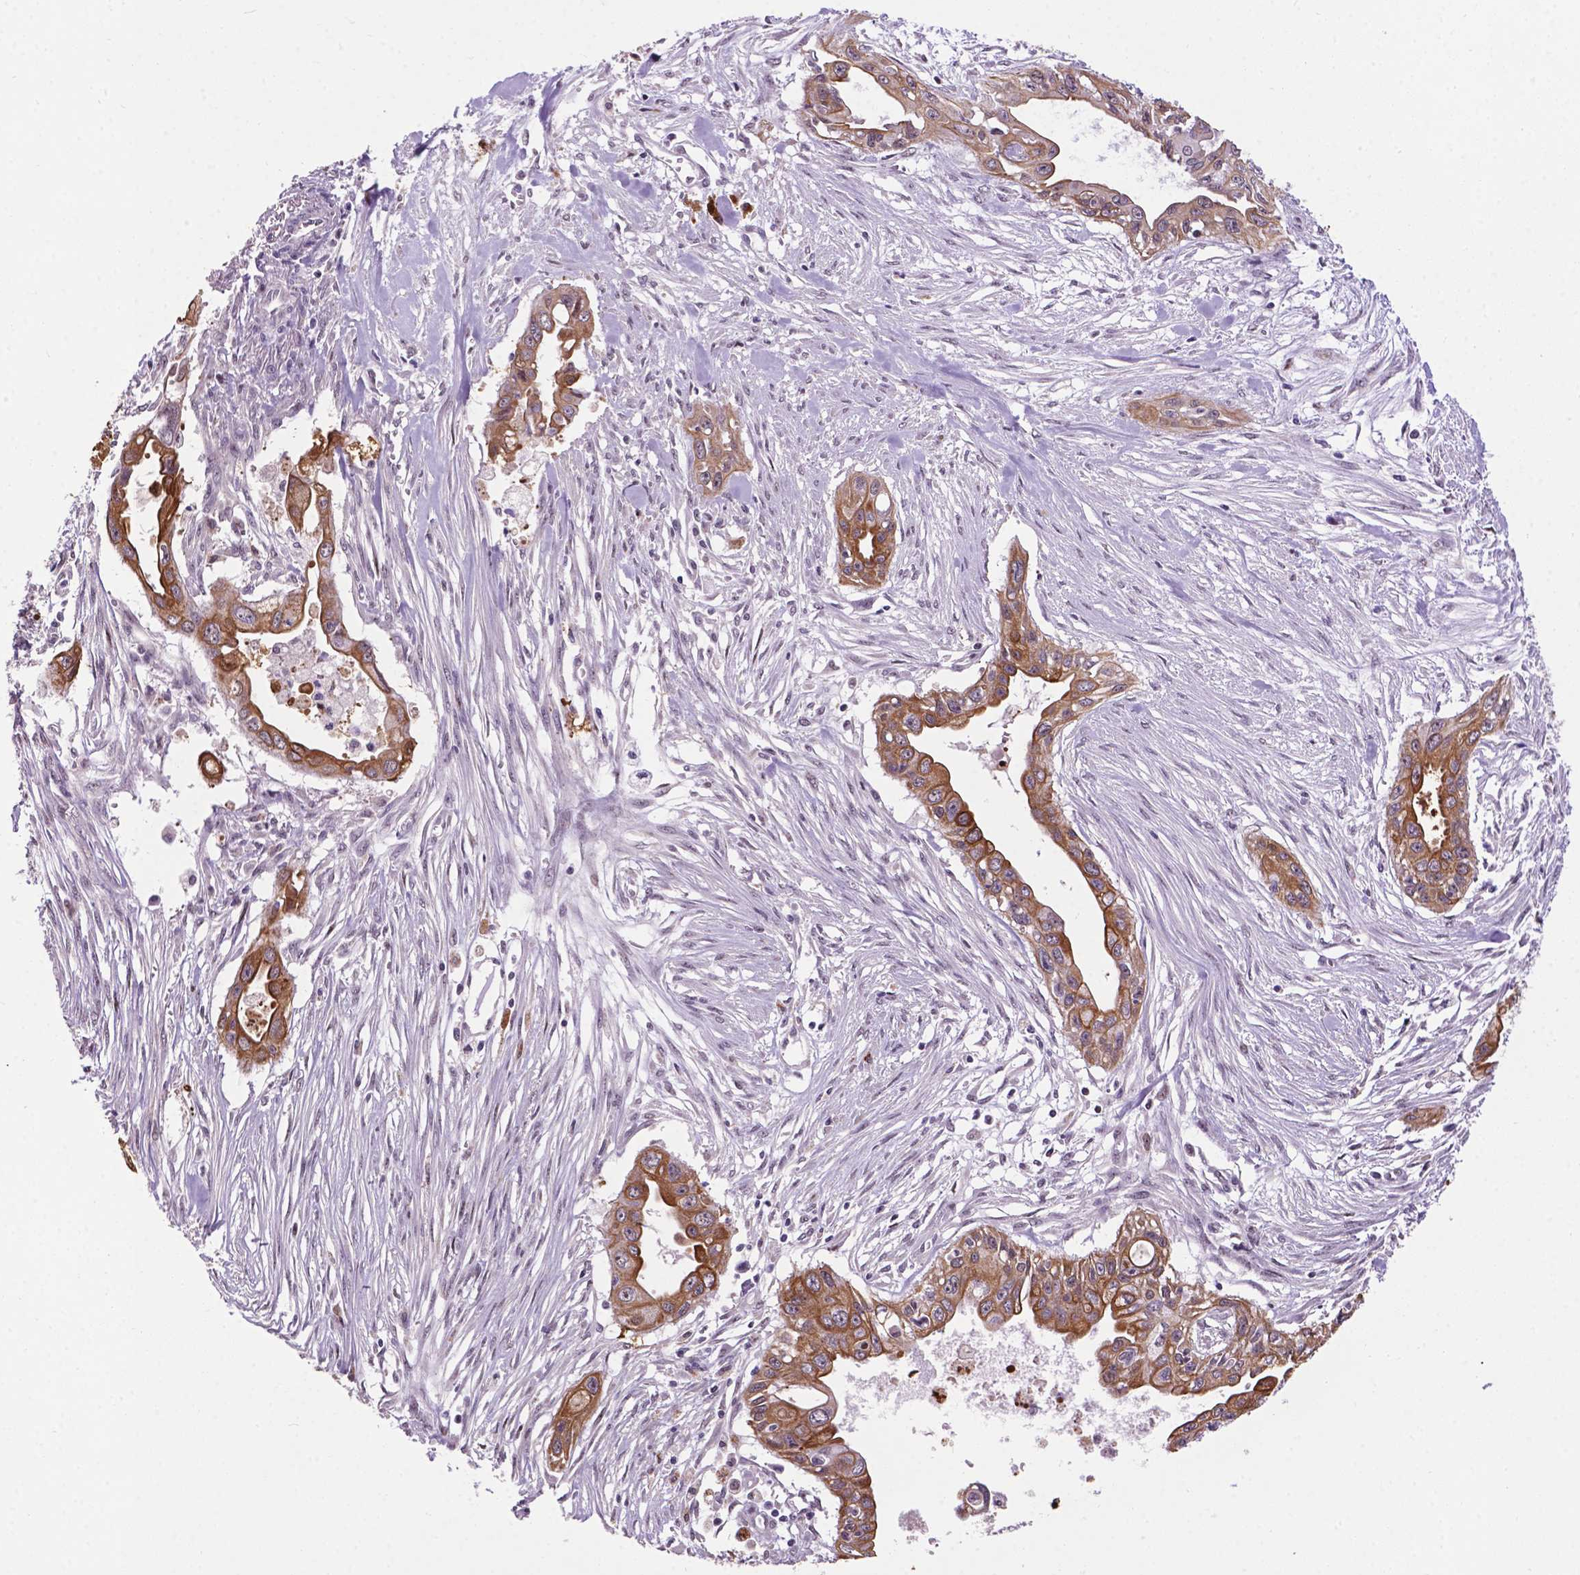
{"staining": {"intensity": "moderate", "quantity": ">75%", "location": "cytoplasmic/membranous"}, "tissue": "pancreatic cancer", "cell_type": "Tumor cells", "image_type": "cancer", "snomed": [{"axis": "morphology", "description": "Adenocarcinoma, NOS"}, {"axis": "topography", "description": "Pancreas"}], "caption": "Human pancreatic cancer stained with a protein marker reveals moderate staining in tumor cells.", "gene": "SMAD3", "patient": {"sex": "male", "age": 60}}